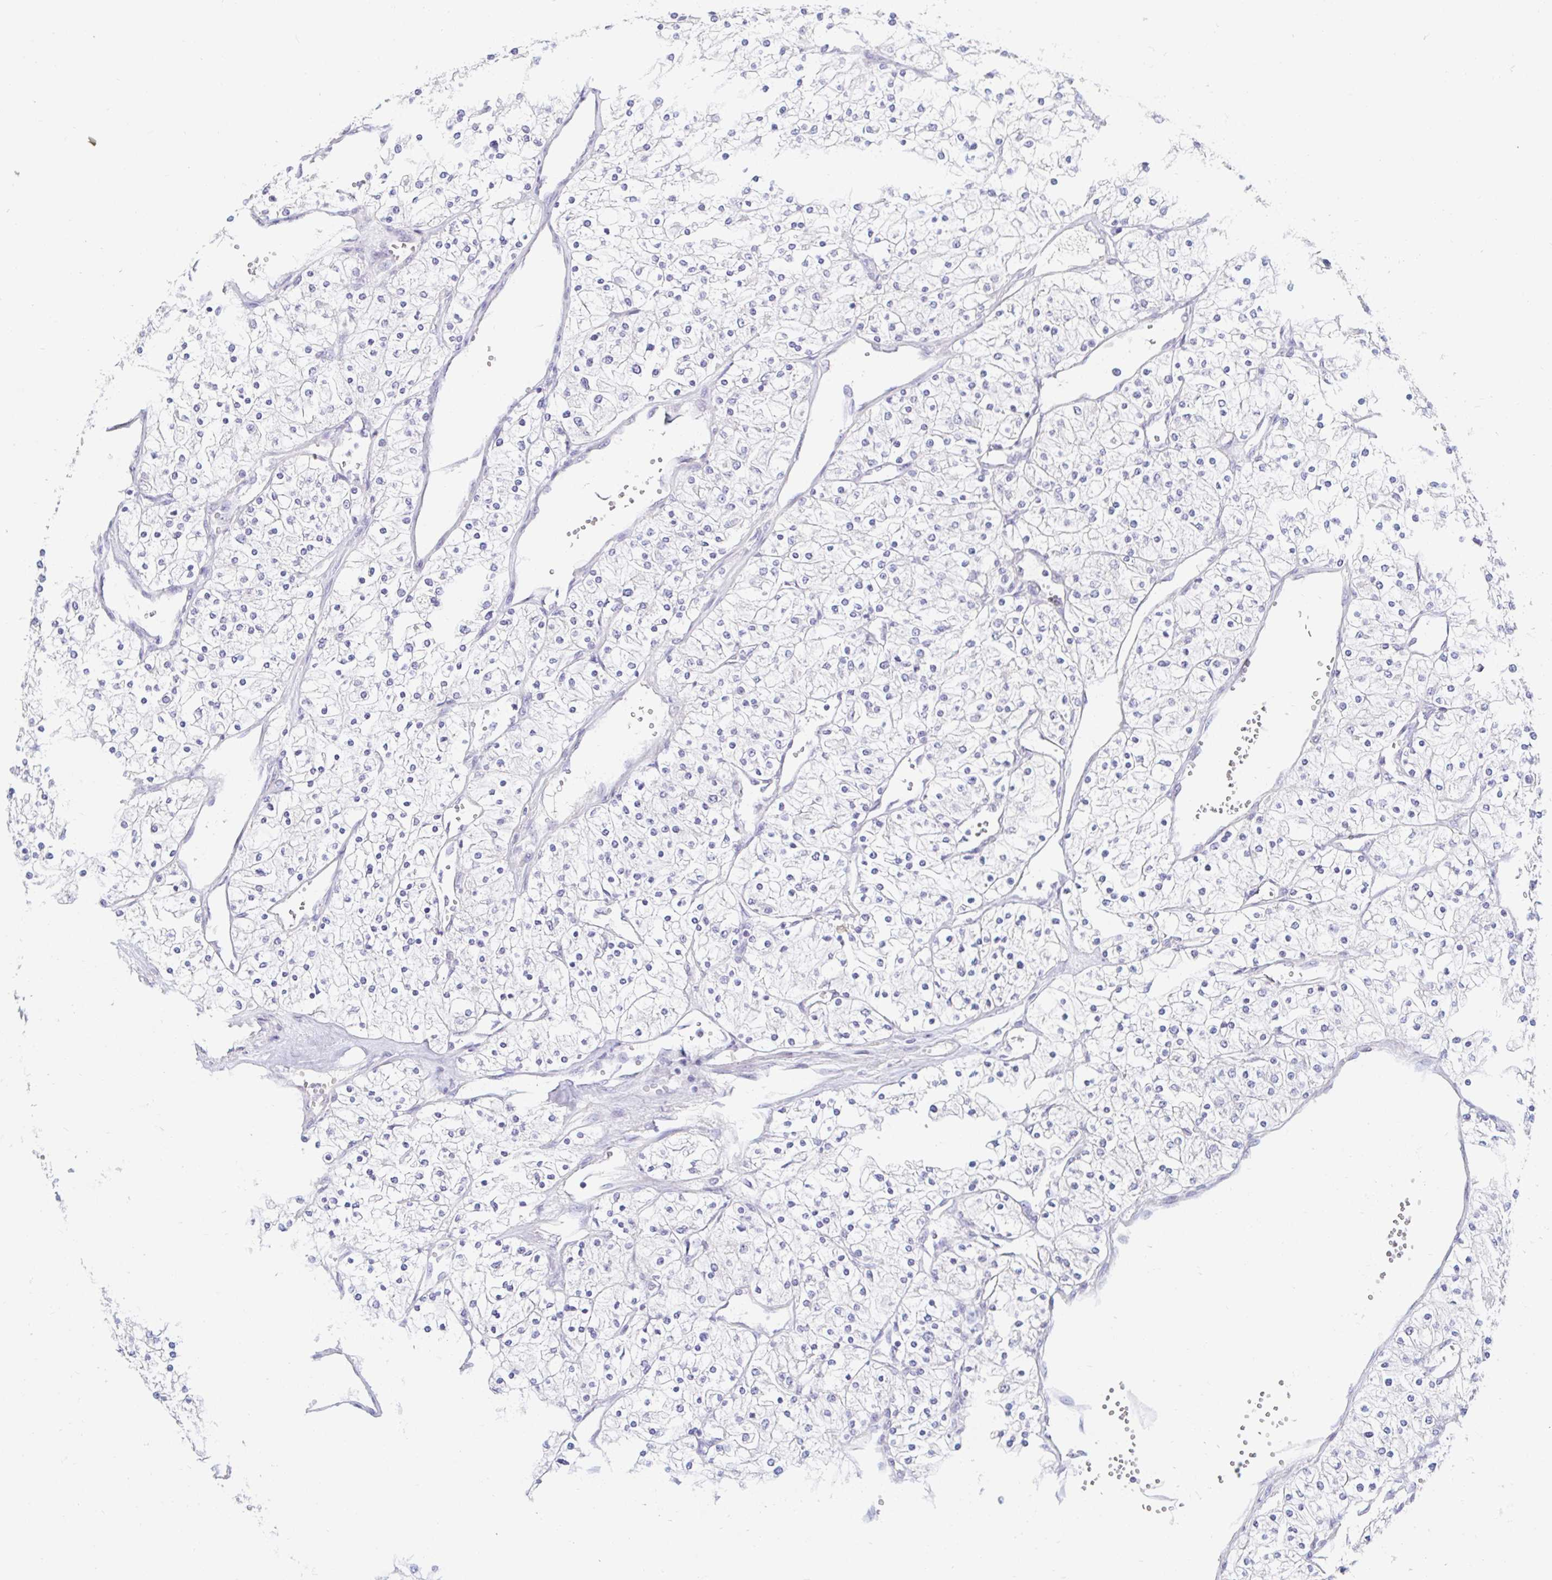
{"staining": {"intensity": "negative", "quantity": "none", "location": "none"}, "tissue": "renal cancer", "cell_type": "Tumor cells", "image_type": "cancer", "snomed": [{"axis": "morphology", "description": "Adenocarcinoma, NOS"}, {"axis": "topography", "description": "Kidney"}], "caption": "Immunohistochemical staining of renal cancer (adenocarcinoma) displays no significant positivity in tumor cells.", "gene": "TEX44", "patient": {"sex": "male", "age": 80}}